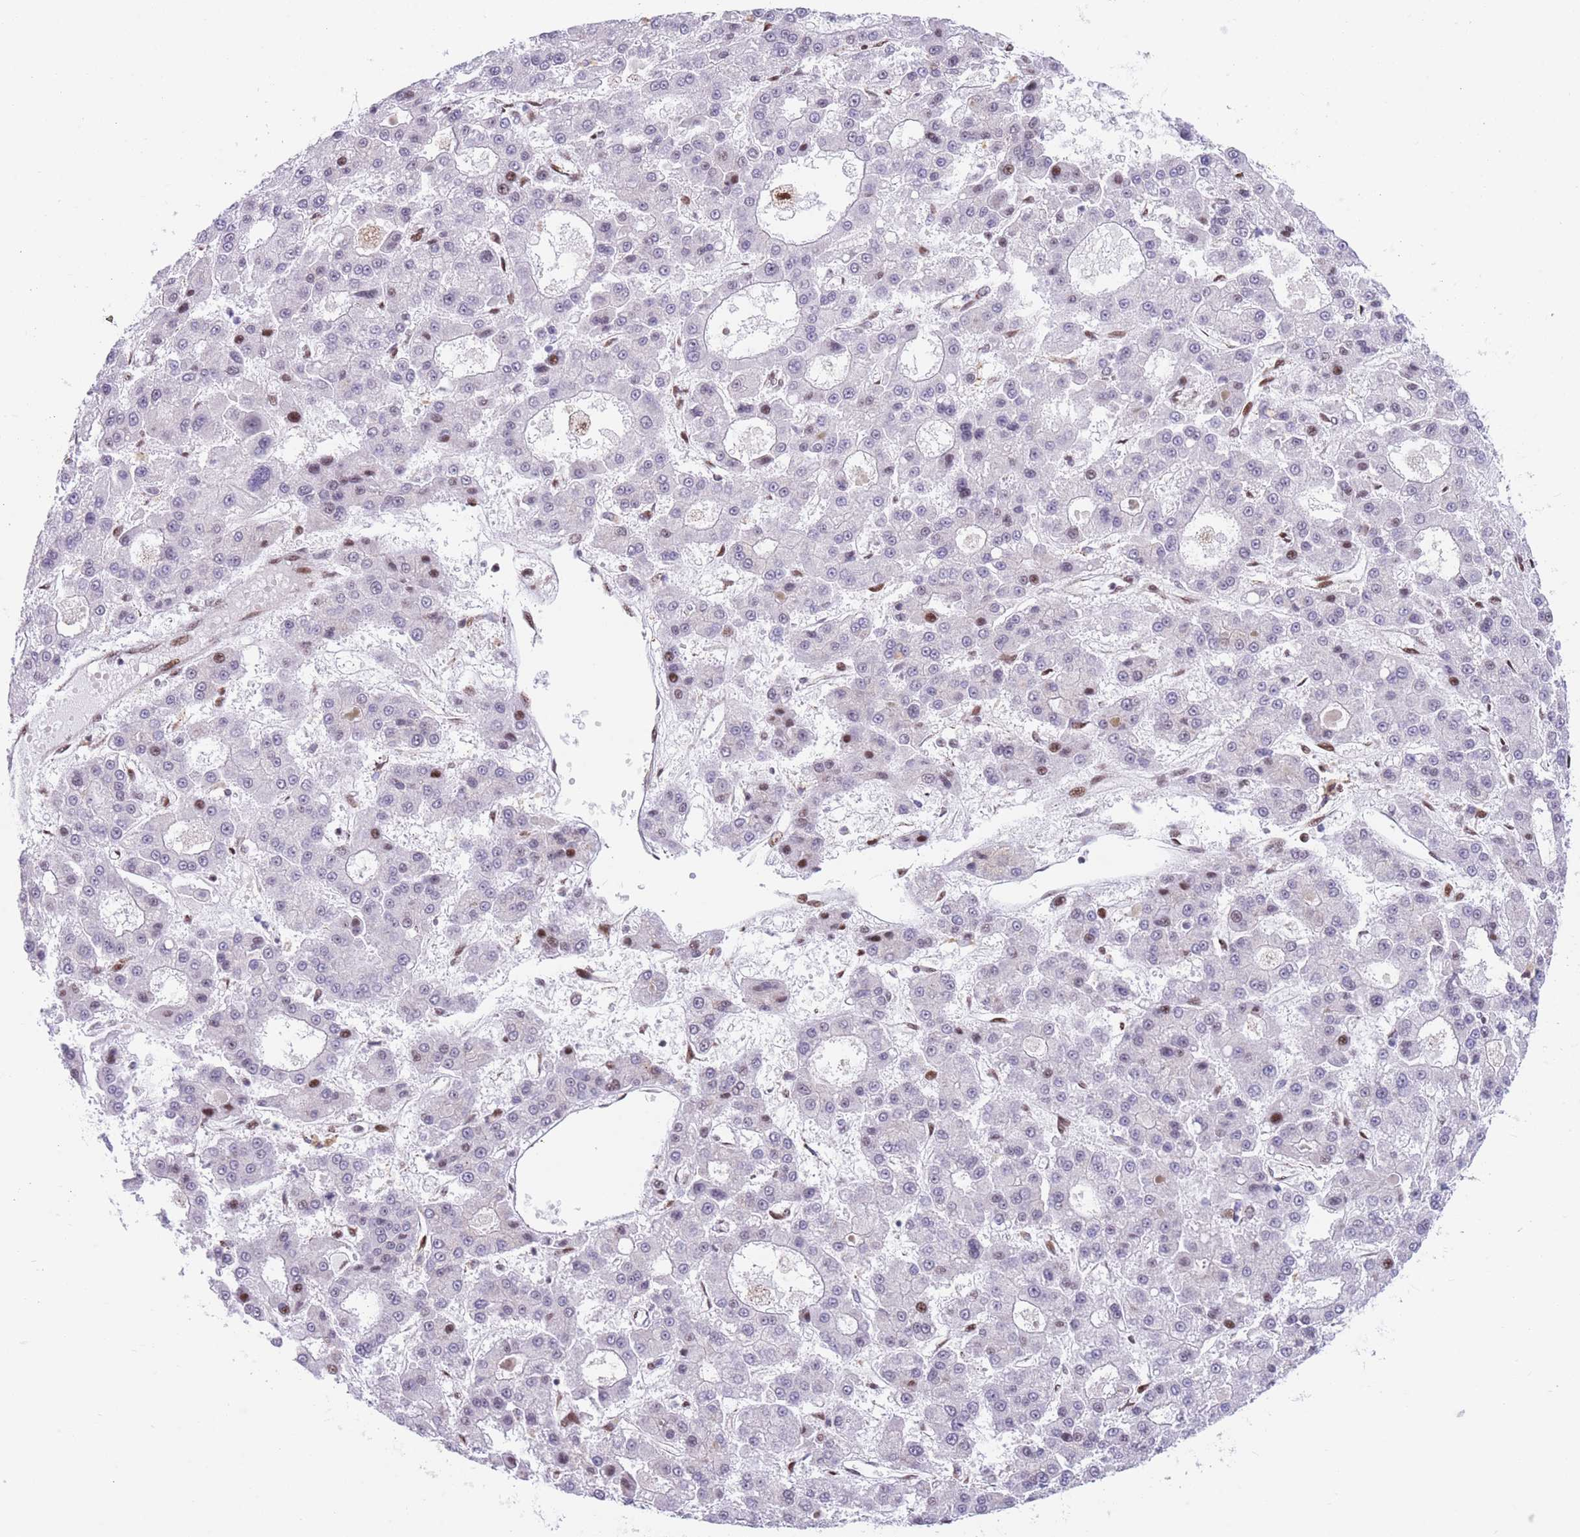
{"staining": {"intensity": "moderate", "quantity": "<25%", "location": "nuclear"}, "tissue": "liver cancer", "cell_type": "Tumor cells", "image_type": "cancer", "snomed": [{"axis": "morphology", "description": "Carcinoma, Hepatocellular, NOS"}, {"axis": "topography", "description": "Liver"}], "caption": "Immunohistochemistry staining of hepatocellular carcinoma (liver), which demonstrates low levels of moderate nuclear staining in approximately <25% of tumor cells indicating moderate nuclear protein expression. The staining was performed using DAB (3,3'-diaminobenzidine) (brown) for protein detection and nuclei were counterstained in hematoxylin (blue).", "gene": "DNAJC3", "patient": {"sex": "male", "age": 70}}